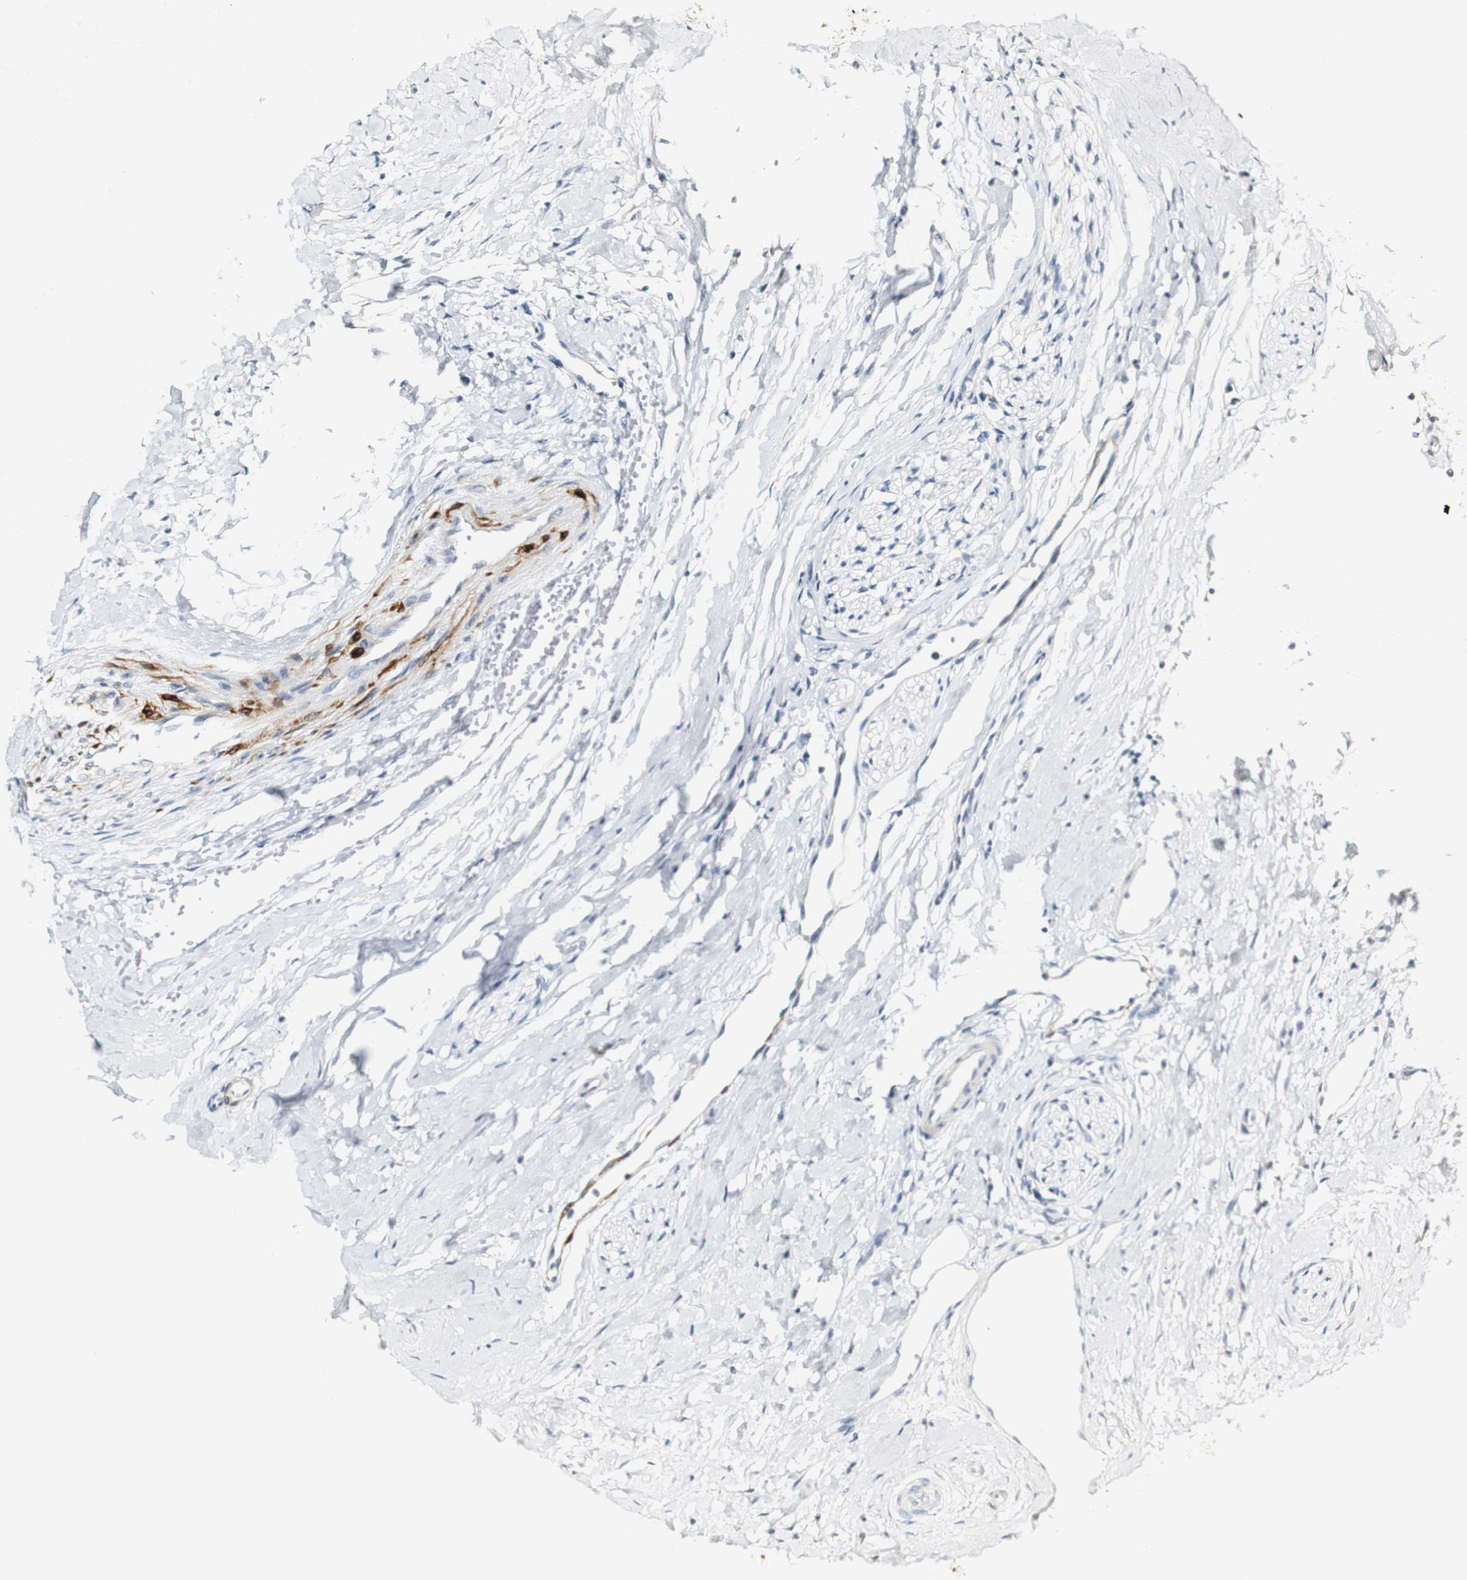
{"staining": {"intensity": "negative", "quantity": "none", "location": "none"}, "tissue": "head and neck cancer", "cell_type": "Tumor cells", "image_type": "cancer", "snomed": [{"axis": "morphology", "description": "Adenocarcinoma, NOS"}, {"axis": "morphology", "description": "Adenoma, NOS"}, {"axis": "topography", "description": "Head-Neck"}], "caption": "Human adenocarcinoma (head and neck) stained for a protein using IHC reveals no staining in tumor cells.", "gene": "FMO3", "patient": {"sex": "female", "age": 55}}